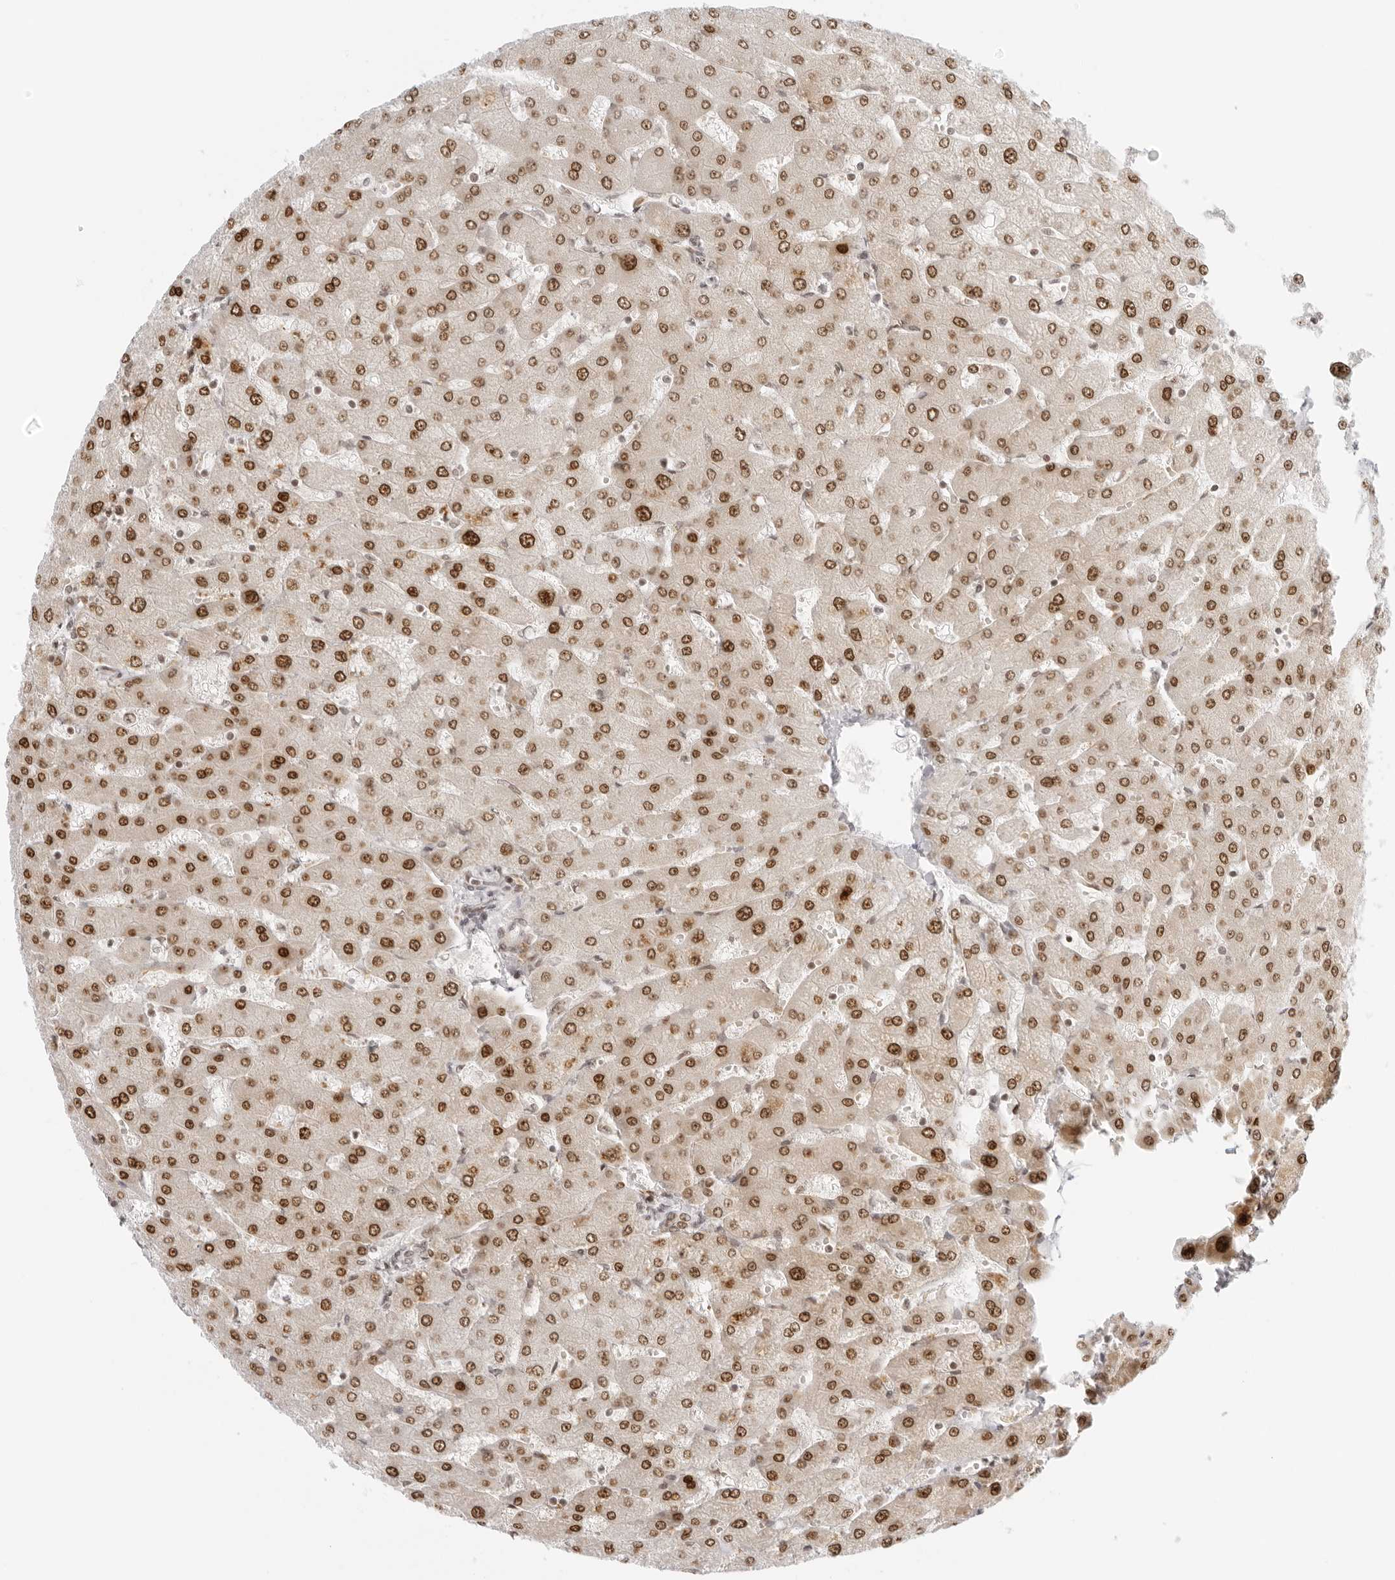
{"staining": {"intensity": "moderate", "quantity": ">75%", "location": "nuclear"}, "tissue": "liver", "cell_type": "Cholangiocytes", "image_type": "normal", "snomed": [{"axis": "morphology", "description": "Normal tissue, NOS"}, {"axis": "topography", "description": "Liver"}], "caption": "A brown stain labels moderate nuclear positivity of a protein in cholangiocytes of benign liver.", "gene": "RCC1", "patient": {"sex": "male", "age": 55}}